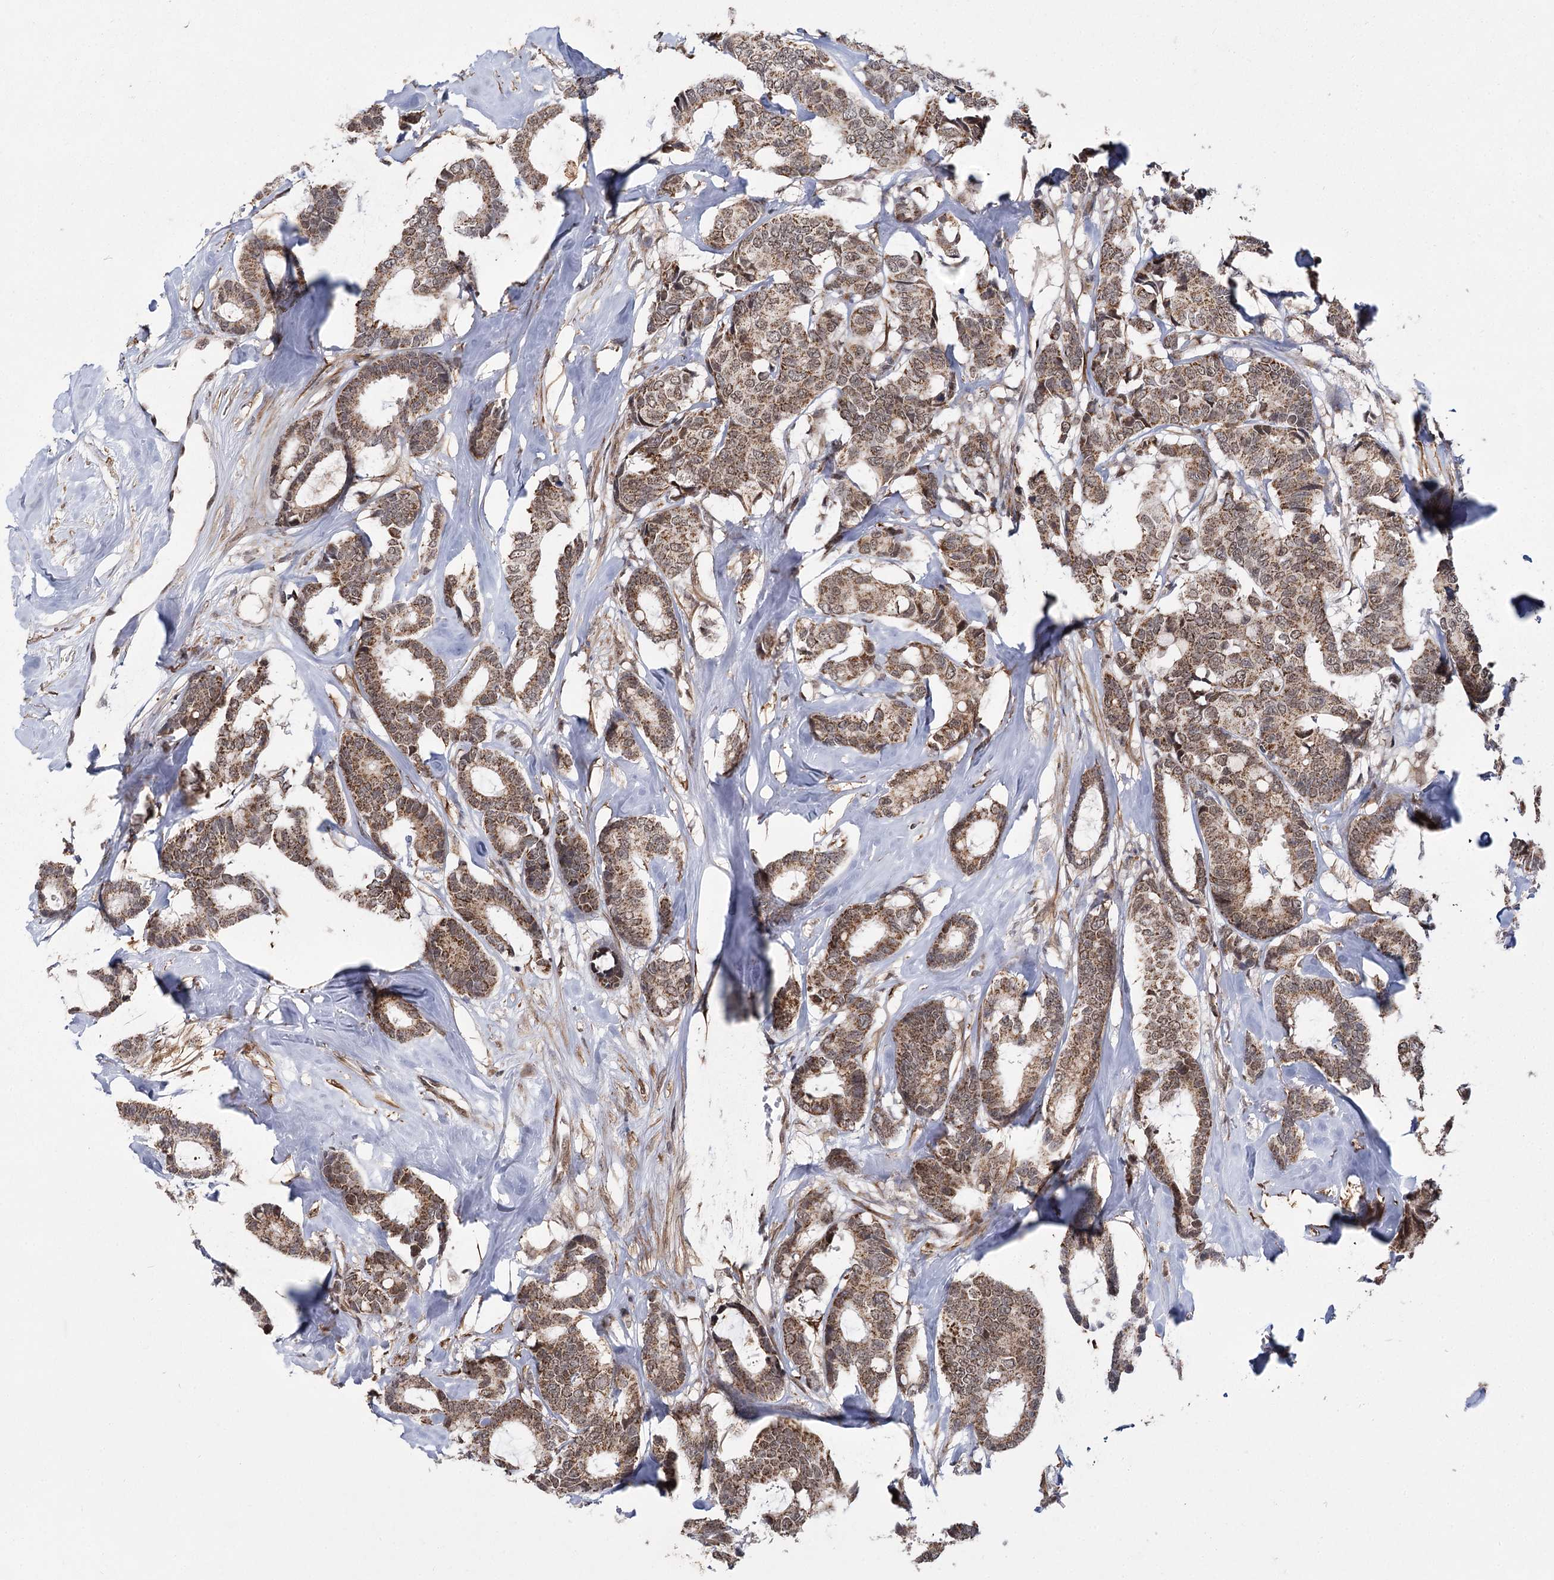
{"staining": {"intensity": "moderate", "quantity": ">75%", "location": "cytoplasmic/membranous"}, "tissue": "breast cancer", "cell_type": "Tumor cells", "image_type": "cancer", "snomed": [{"axis": "morphology", "description": "Duct carcinoma"}, {"axis": "topography", "description": "Breast"}], "caption": "High-magnification brightfield microscopy of breast cancer (invasive ductal carcinoma) stained with DAB (3,3'-diaminobenzidine) (brown) and counterstained with hematoxylin (blue). tumor cells exhibit moderate cytoplasmic/membranous staining is present in about>75% of cells.", "gene": "ZCCHC24", "patient": {"sex": "female", "age": 87}}